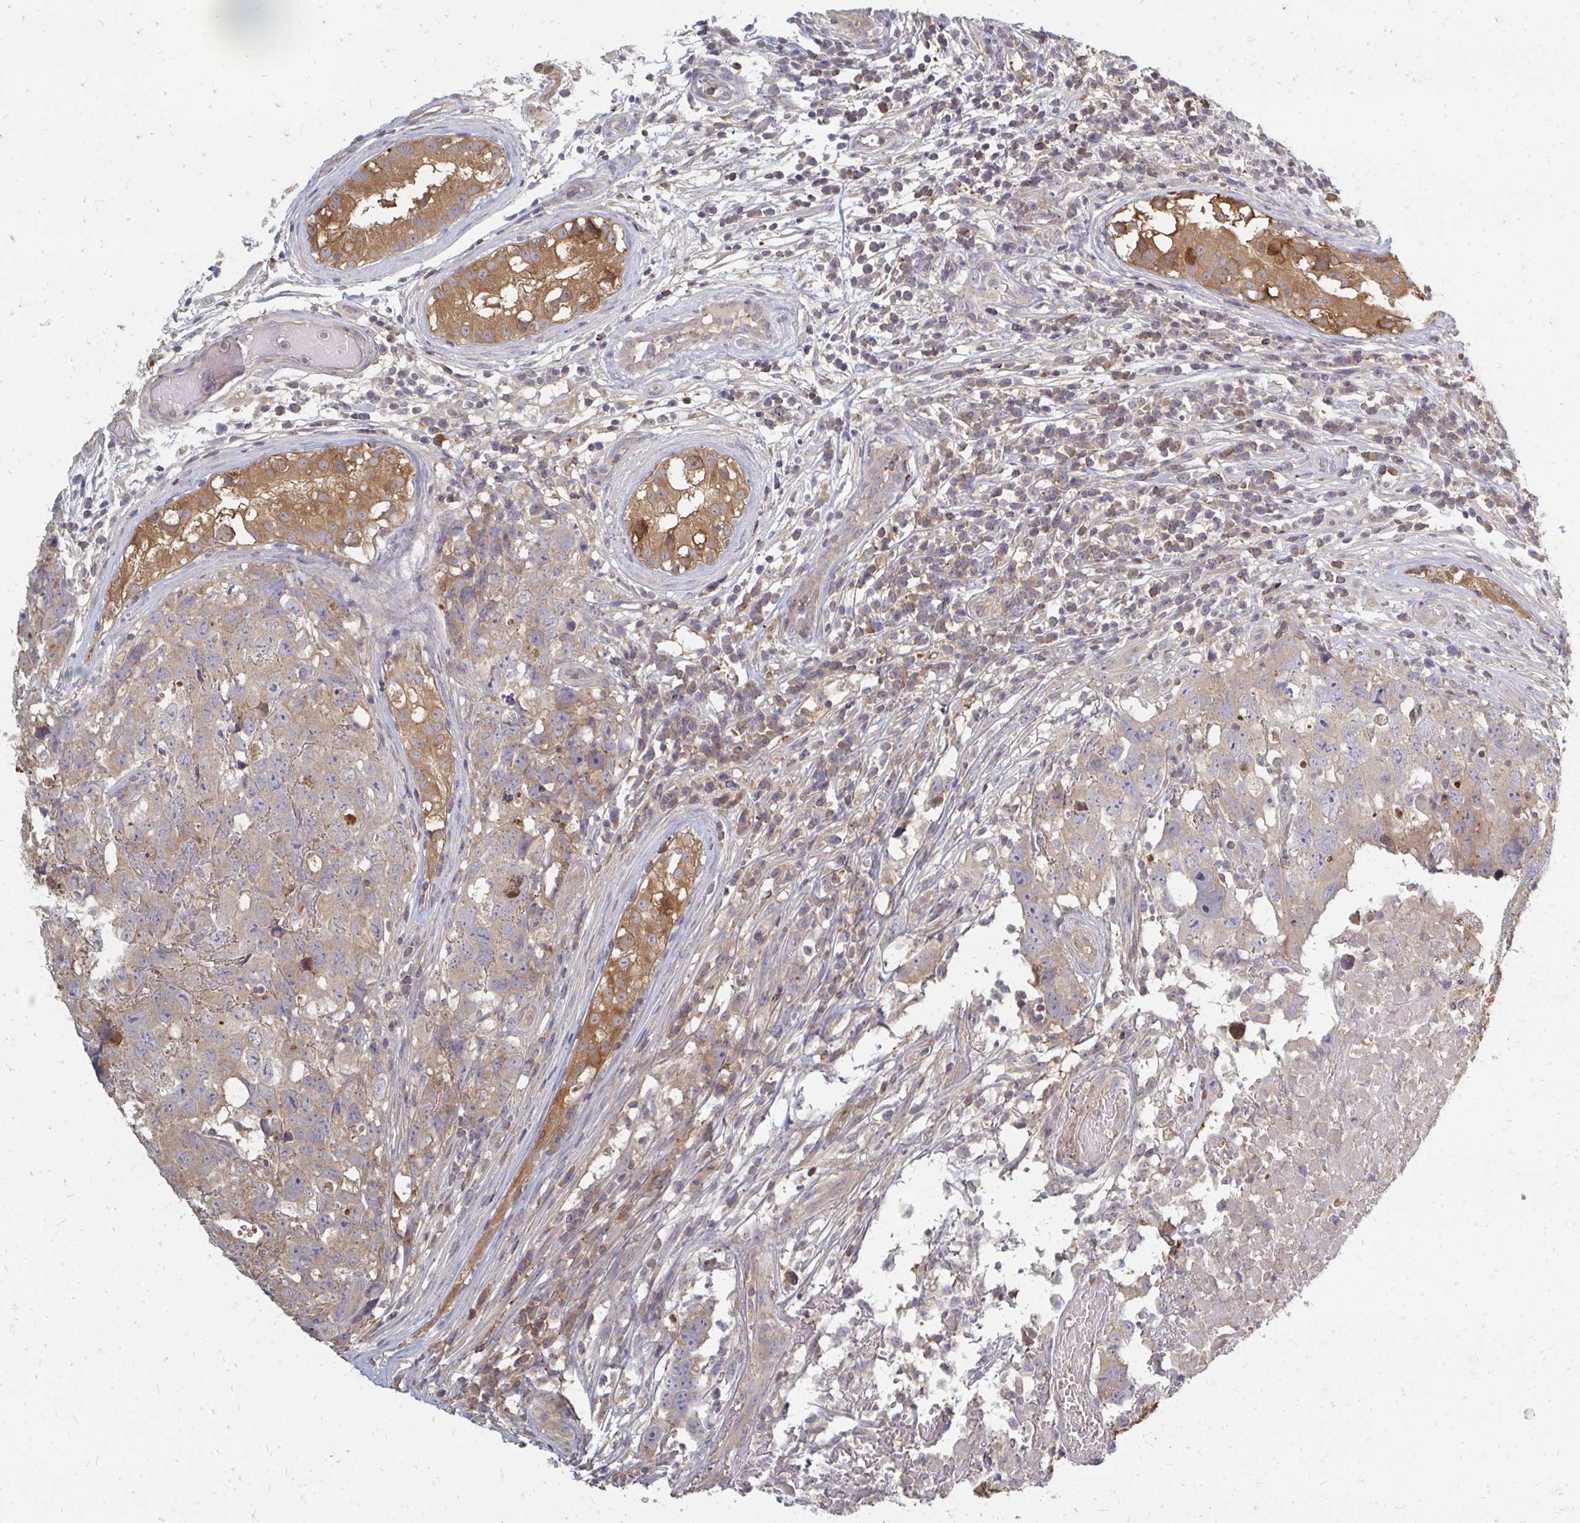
{"staining": {"intensity": "moderate", "quantity": ">75%", "location": "cytoplasmic/membranous"}, "tissue": "testis cancer", "cell_type": "Tumor cells", "image_type": "cancer", "snomed": [{"axis": "morphology", "description": "Carcinoma, Embryonal, NOS"}, {"axis": "topography", "description": "Testis"}], "caption": "This image exhibits testis cancer stained with immunohistochemistry (IHC) to label a protein in brown. The cytoplasmic/membranous of tumor cells show moderate positivity for the protein. Nuclei are counter-stained blue.", "gene": "ZNF285", "patient": {"sex": "male", "age": 22}}